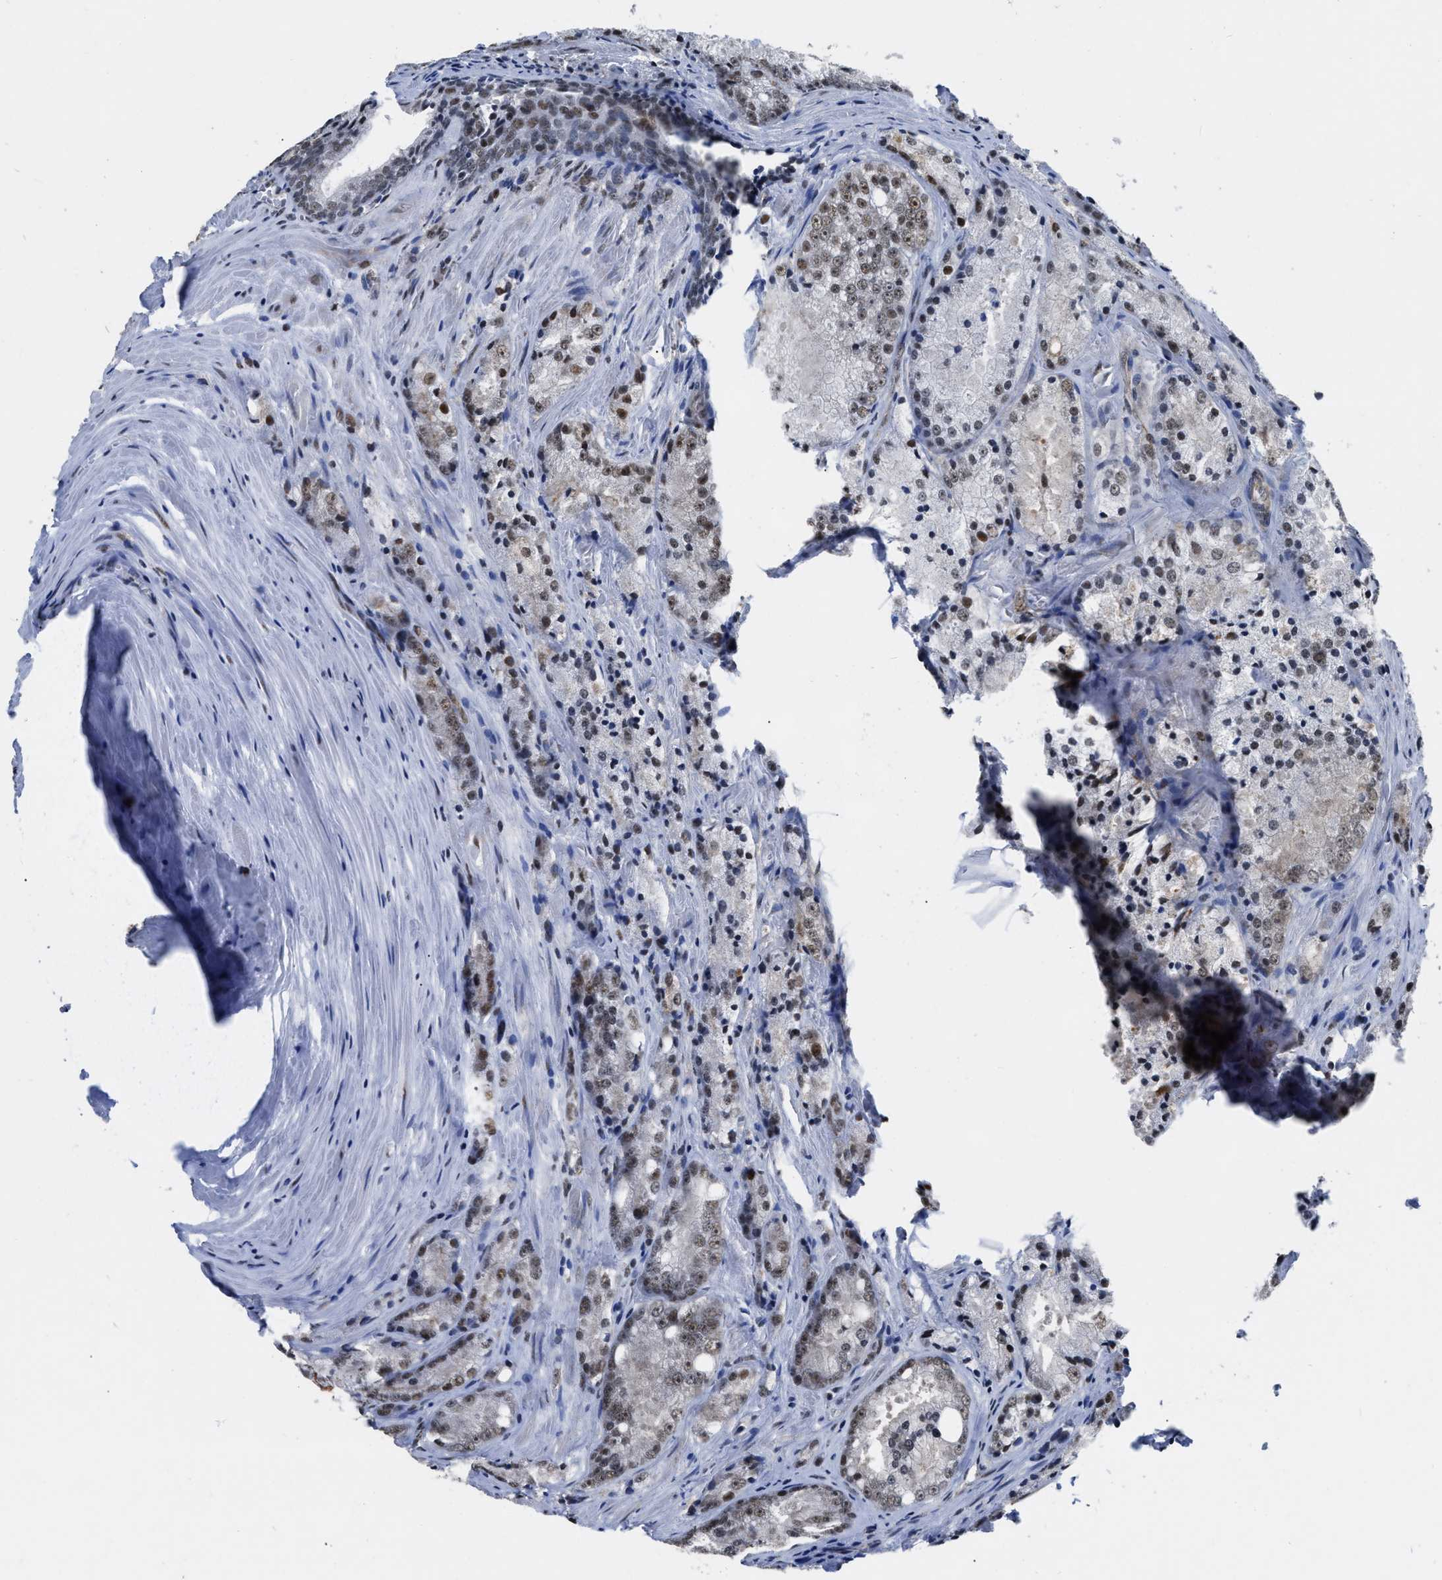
{"staining": {"intensity": "weak", "quantity": "25%-75%", "location": "nuclear"}, "tissue": "prostate cancer", "cell_type": "Tumor cells", "image_type": "cancer", "snomed": [{"axis": "morphology", "description": "Adenocarcinoma, Low grade"}, {"axis": "topography", "description": "Prostate"}], "caption": "DAB immunohistochemical staining of low-grade adenocarcinoma (prostate) demonstrates weak nuclear protein positivity in about 25%-75% of tumor cells.", "gene": "CCNE1", "patient": {"sex": "male", "age": 64}}